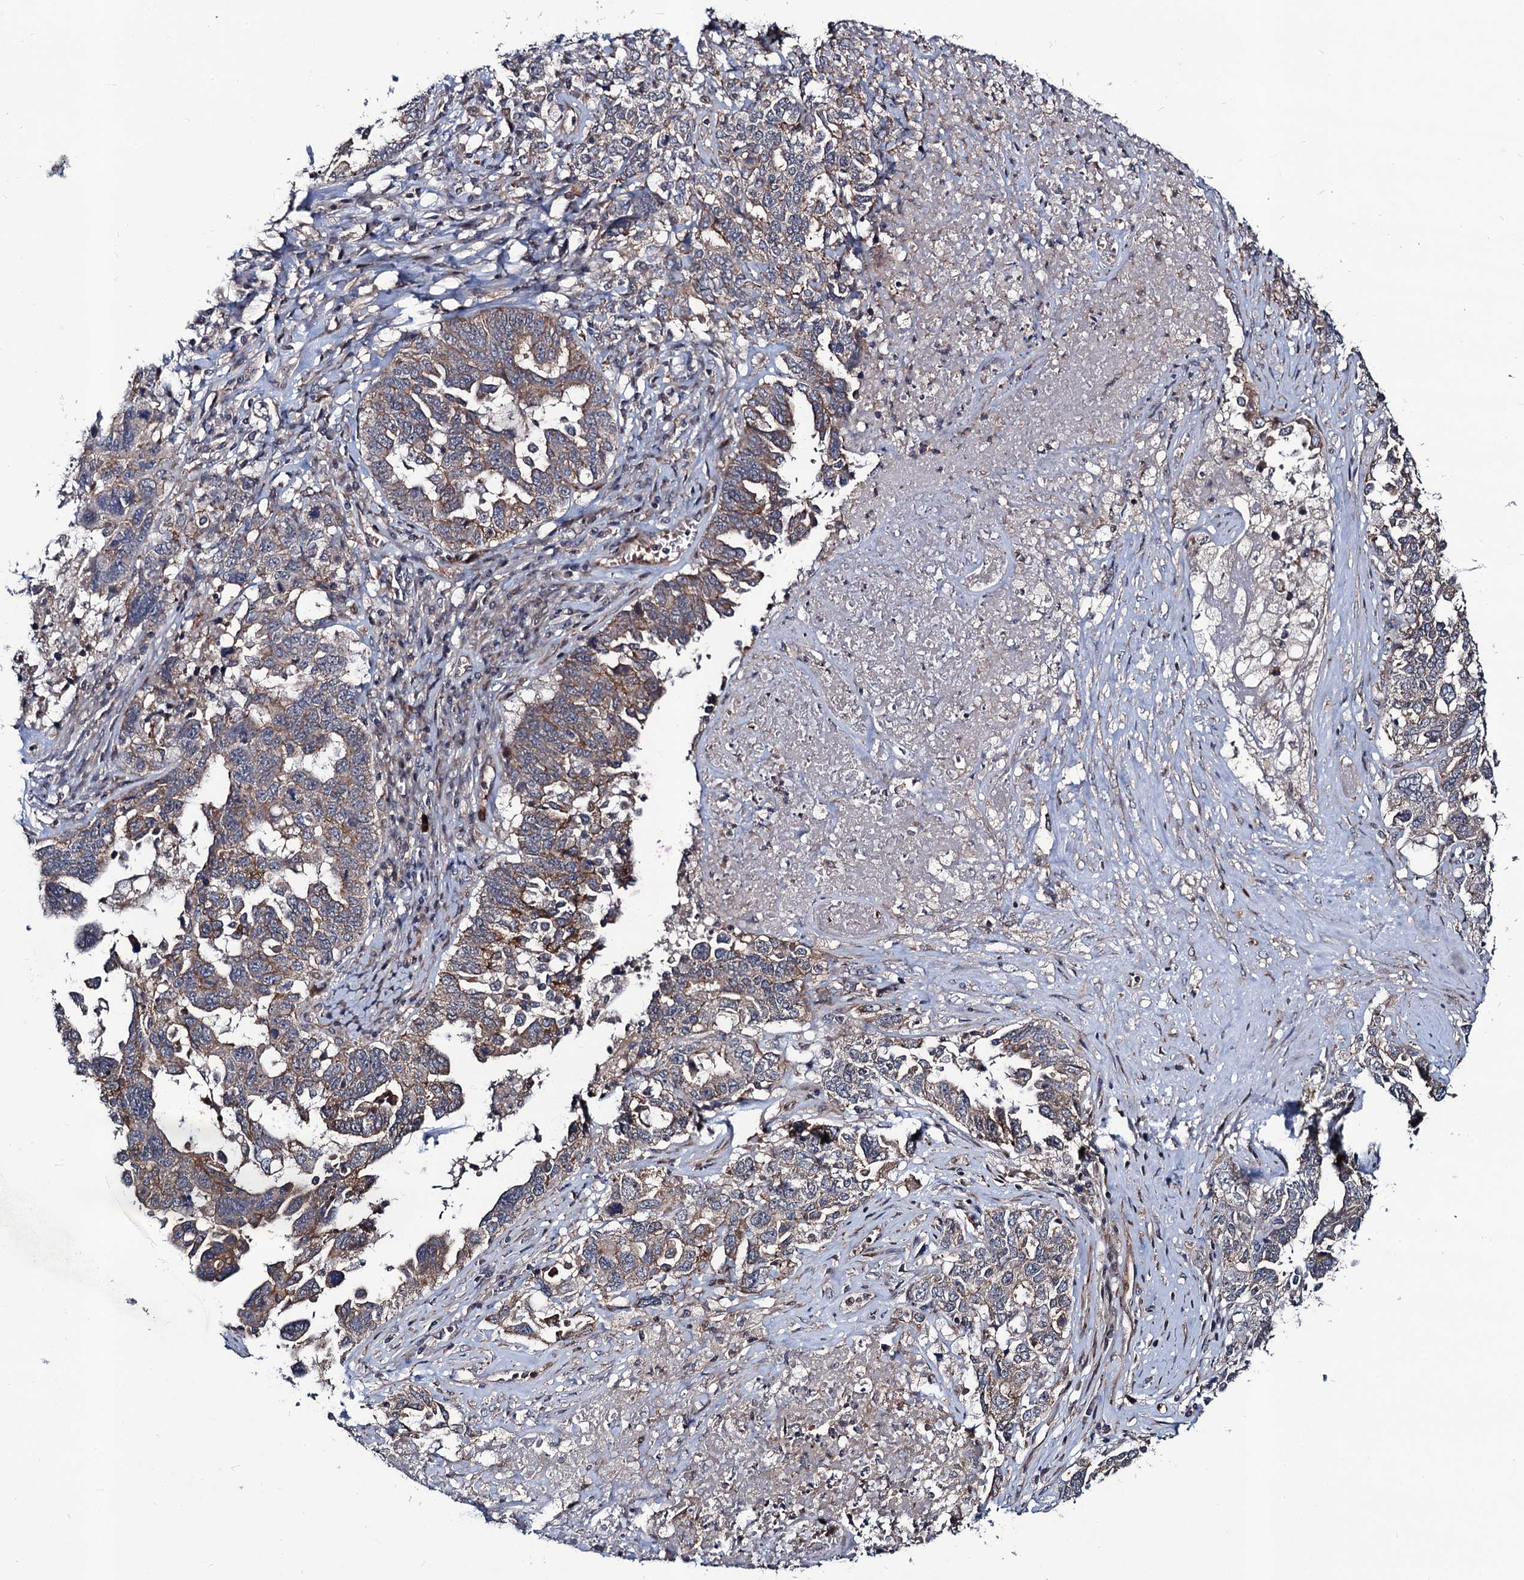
{"staining": {"intensity": "moderate", "quantity": "<25%", "location": "cytoplasmic/membranous"}, "tissue": "ovarian cancer", "cell_type": "Tumor cells", "image_type": "cancer", "snomed": [{"axis": "morphology", "description": "Carcinoma, endometroid"}, {"axis": "topography", "description": "Ovary"}], "caption": "Moderate cytoplasmic/membranous protein positivity is present in approximately <25% of tumor cells in ovarian cancer (endometroid carcinoma).", "gene": "KXD1", "patient": {"sex": "female", "age": 62}}